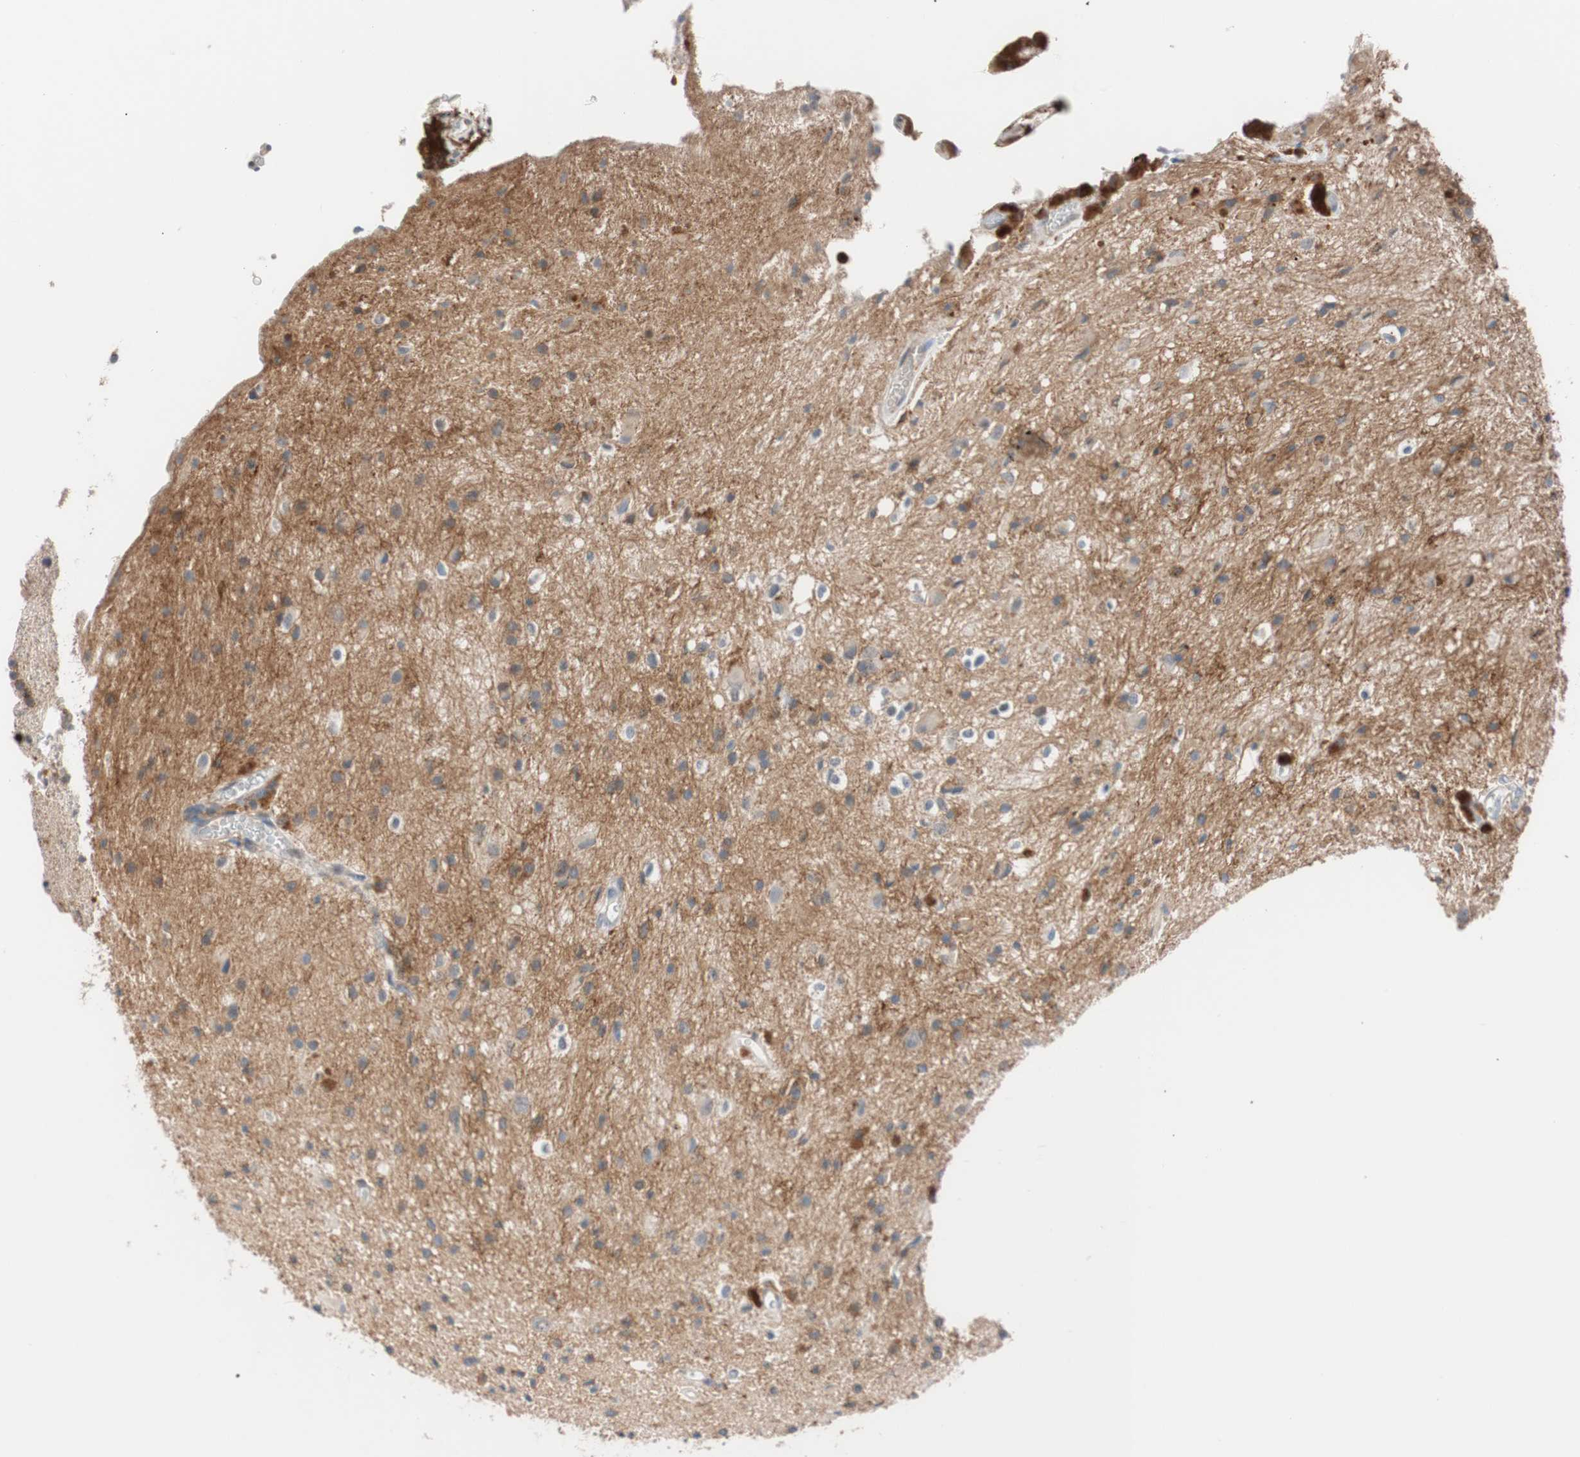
{"staining": {"intensity": "weak", "quantity": "25%-75%", "location": "cytoplasmic/membranous"}, "tissue": "glioma", "cell_type": "Tumor cells", "image_type": "cancer", "snomed": [{"axis": "morphology", "description": "Glioma, malignant, High grade"}, {"axis": "topography", "description": "Brain"}], "caption": "The immunohistochemical stain shows weak cytoplasmic/membranous expression in tumor cells of glioma tissue.", "gene": "LITAF", "patient": {"sex": "male", "age": 47}}